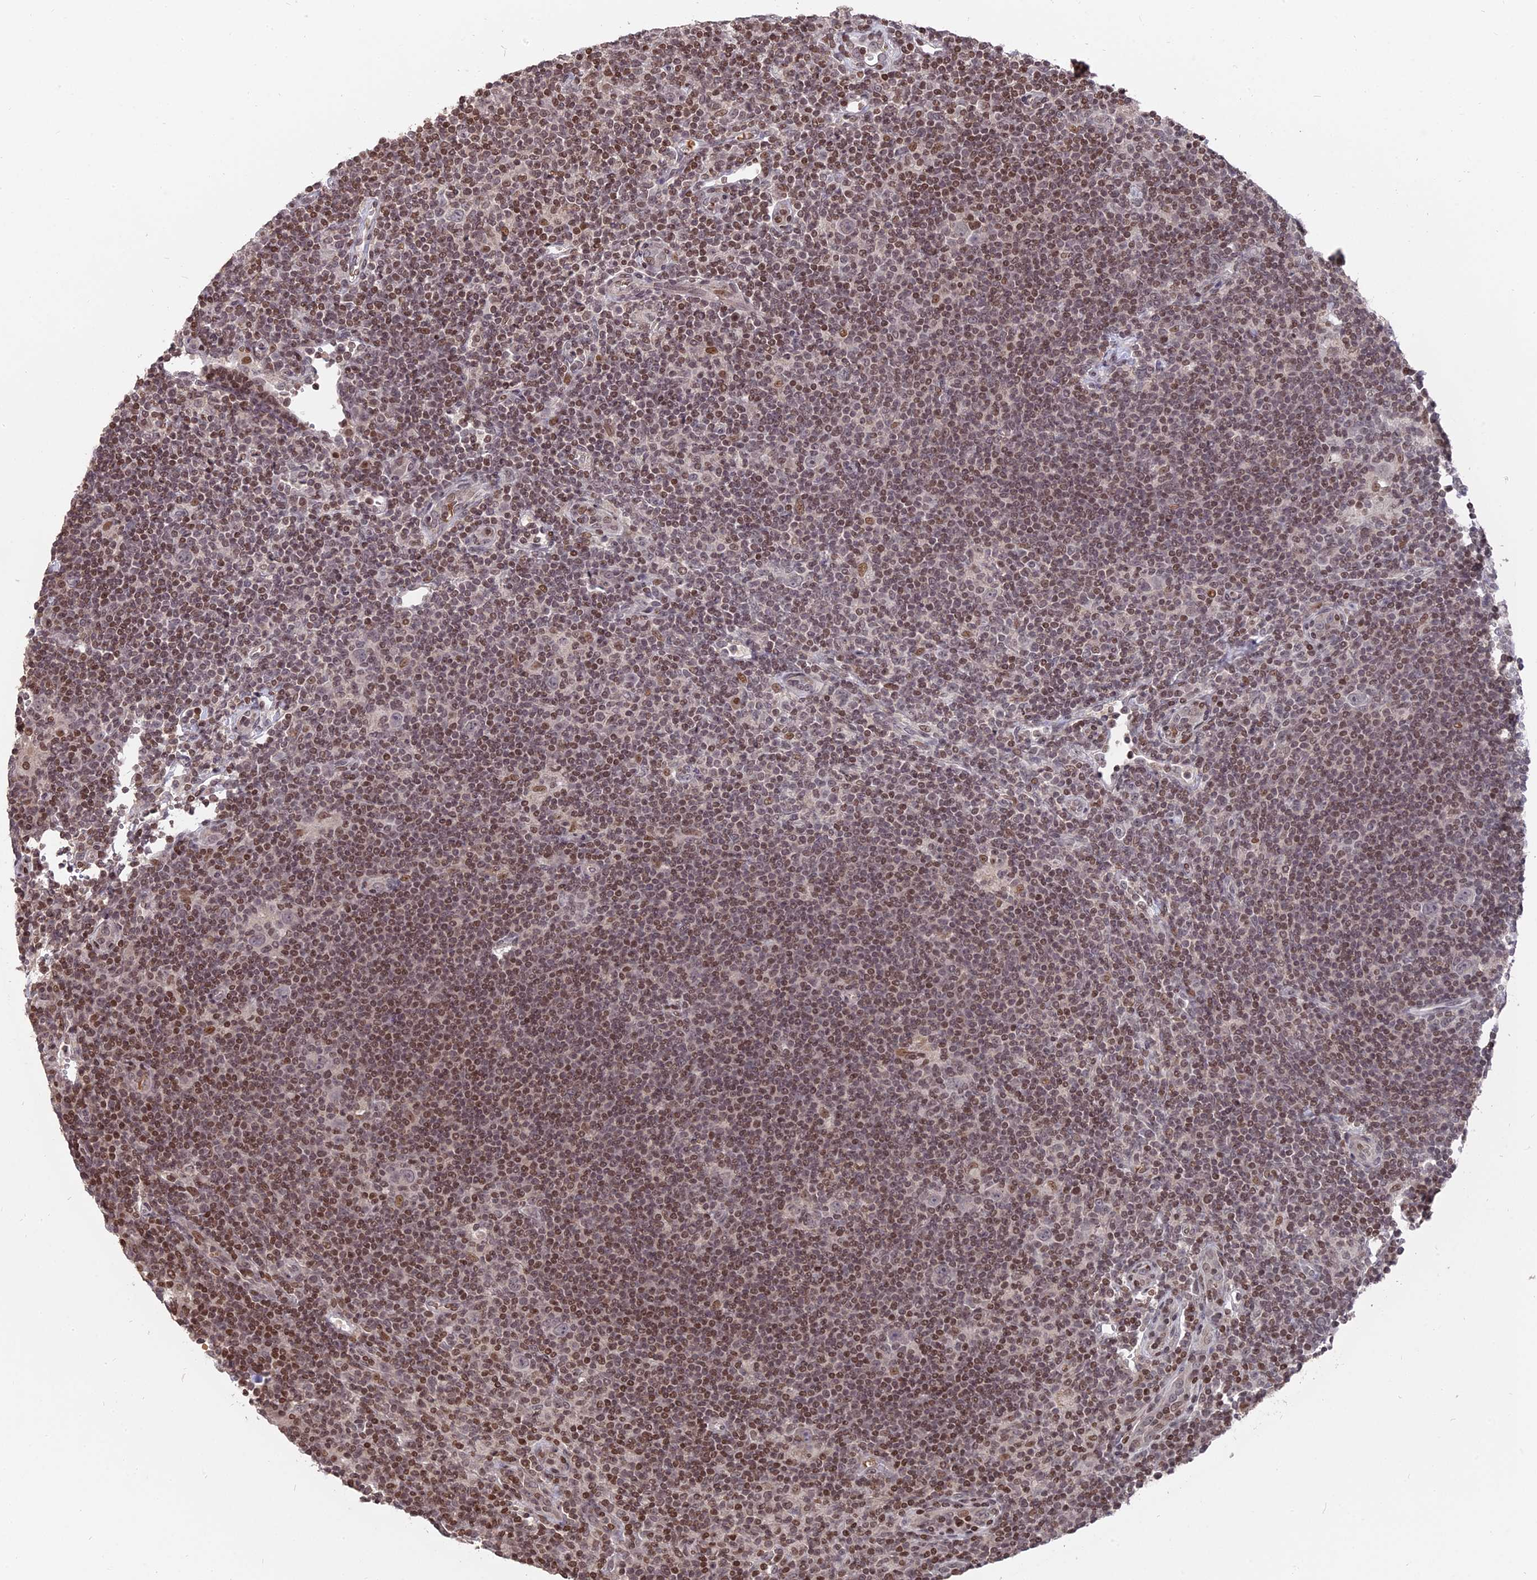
{"staining": {"intensity": "negative", "quantity": "none", "location": "none"}, "tissue": "lymphoma", "cell_type": "Tumor cells", "image_type": "cancer", "snomed": [{"axis": "morphology", "description": "Hodgkin's disease, NOS"}, {"axis": "topography", "description": "Lymph node"}], "caption": "High power microscopy photomicrograph of an immunohistochemistry (IHC) histopathology image of lymphoma, revealing no significant staining in tumor cells.", "gene": "NR1H3", "patient": {"sex": "female", "age": 57}}